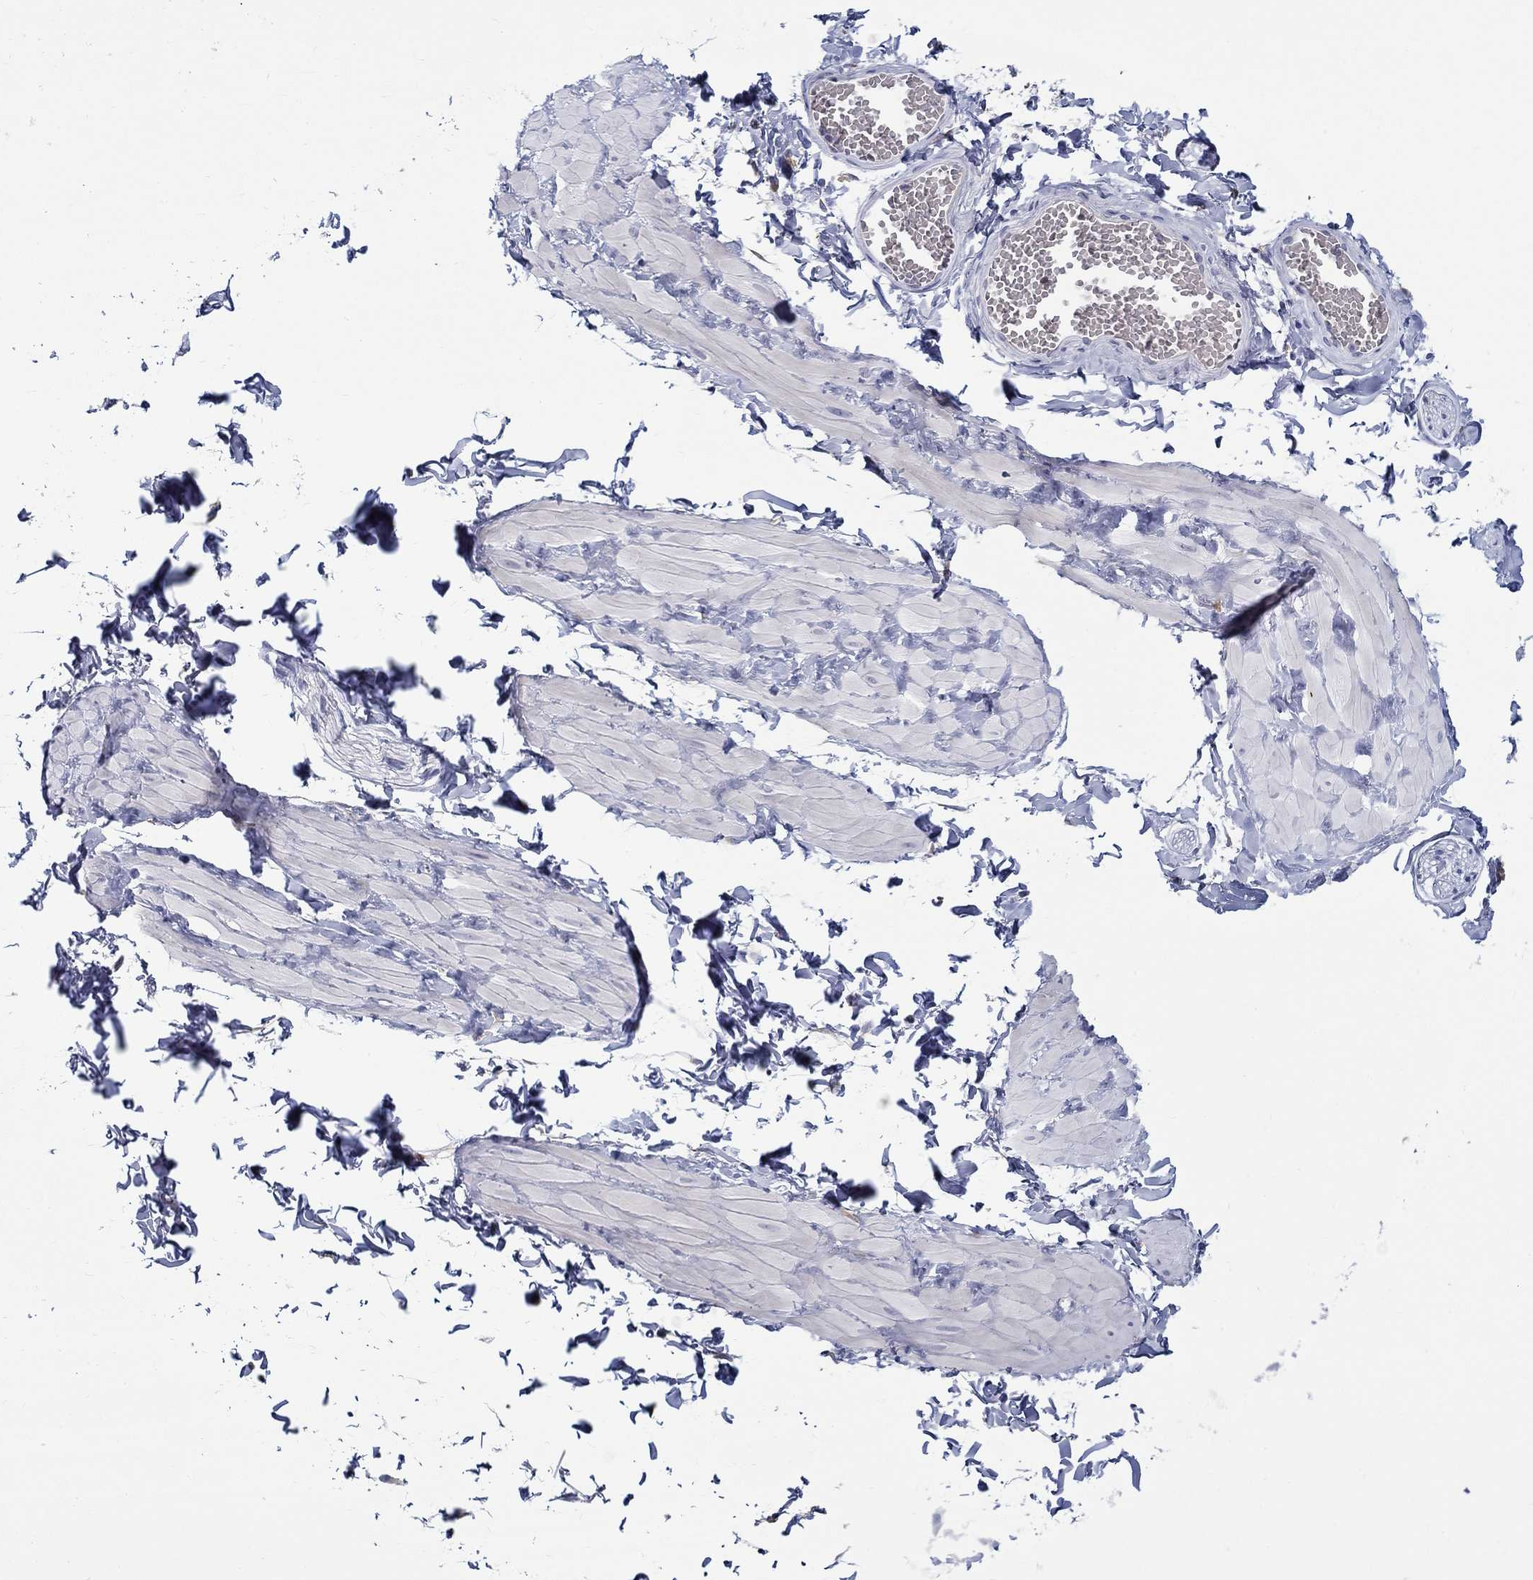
{"staining": {"intensity": "negative", "quantity": "none", "location": "none"}, "tissue": "adipose tissue", "cell_type": "Adipocytes", "image_type": "normal", "snomed": [{"axis": "morphology", "description": "Normal tissue, NOS"}, {"axis": "topography", "description": "Smooth muscle"}, {"axis": "topography", "description": "Peripheral nerve tissue"}], "caption": "Photomicrograph shows no protein staining in adipocytes of benign adipose tissue.", "gene": "QRFPR", "patient": {"sex": "male", "age": 22}}